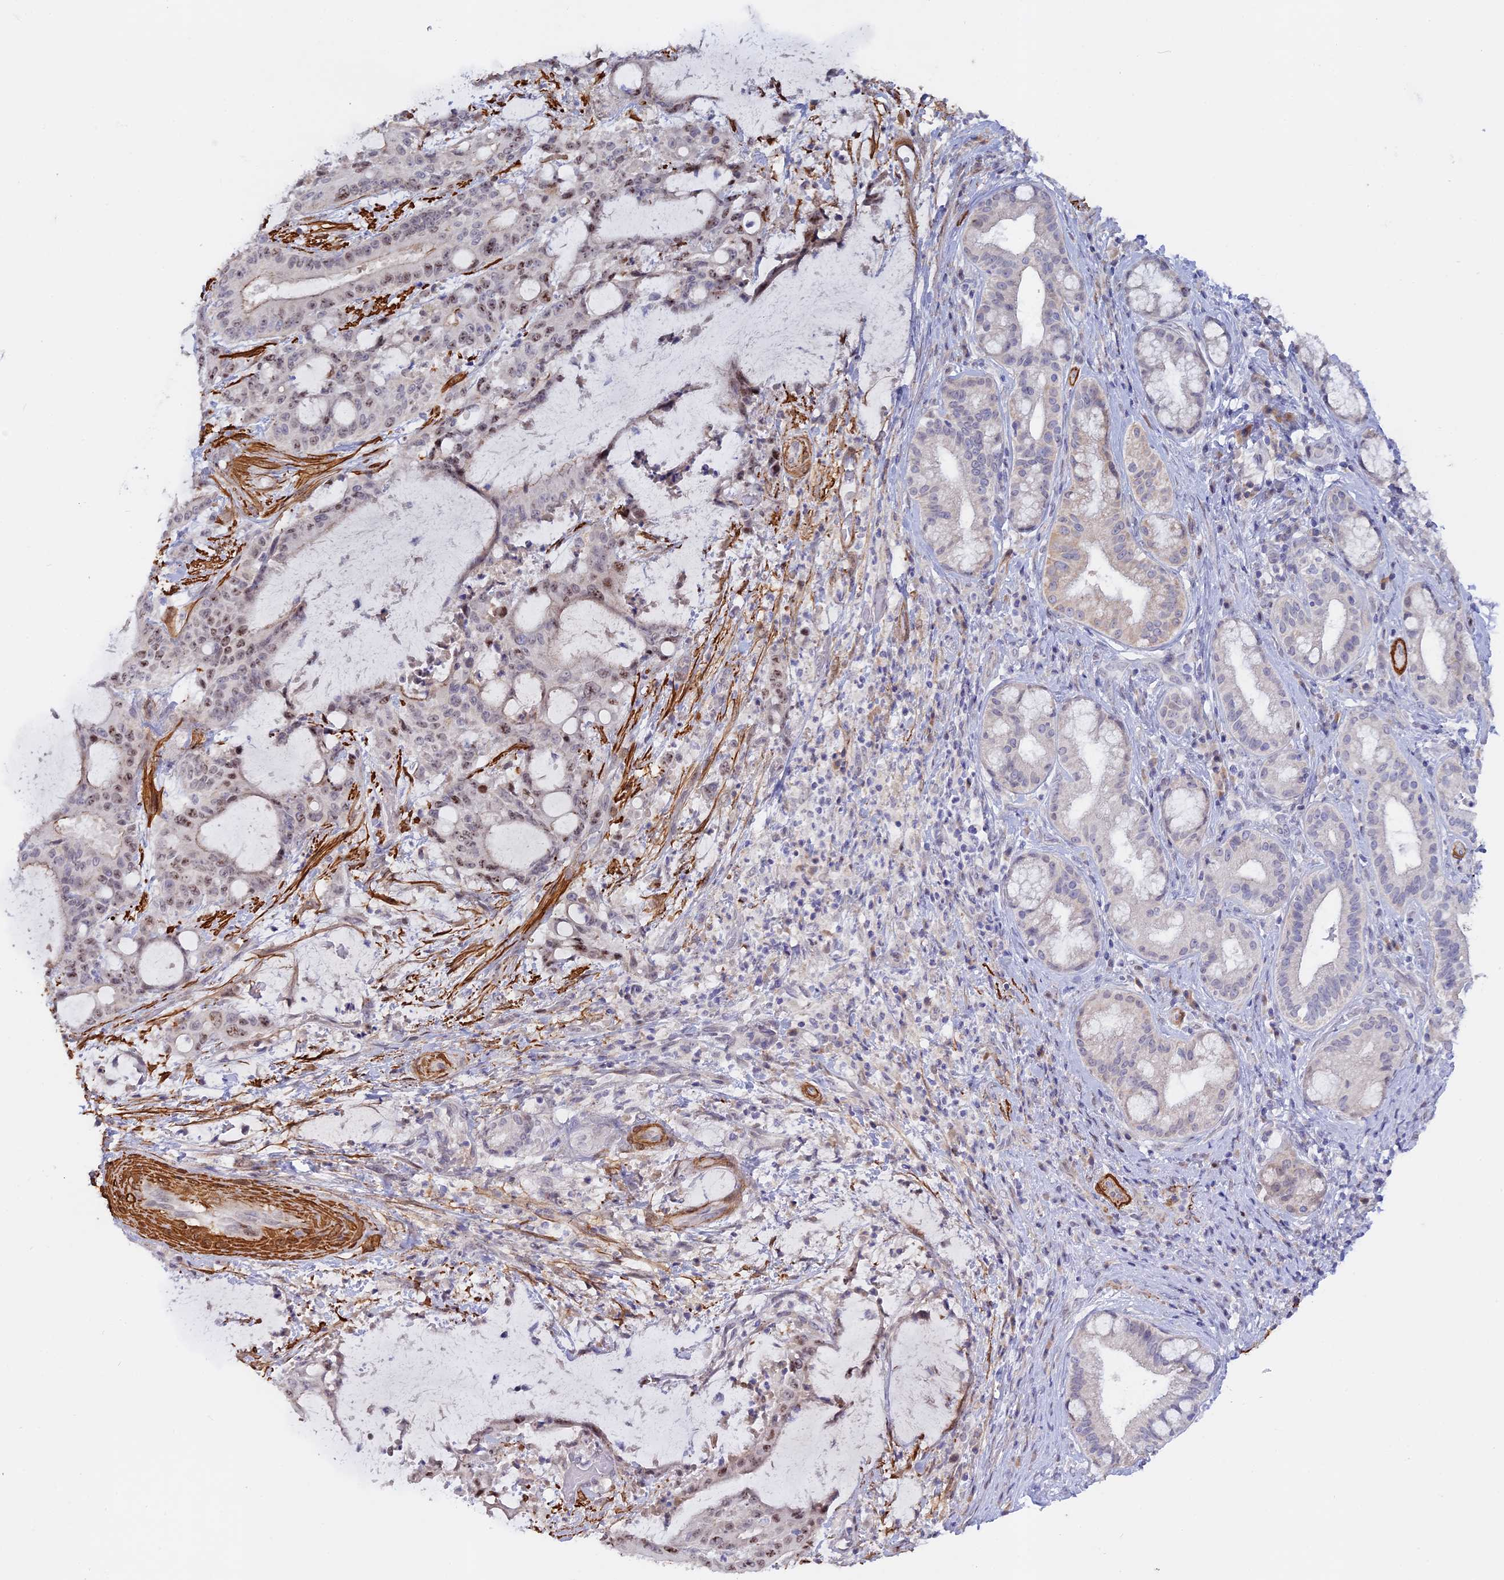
{"staining": {"intensity": "weak", "quantity": "25%-75%", "location": "nuclear"}, "tissue": "liver cancer", "cell_type": "Tumor cells", "image_type": "cancer", "snomed": [{"axis": "morphology", "description": "Normal tissue, NOS"}, {"axis": "morphology", "description": "Cholangiocarcinoma"}, {"axis": "topography", "description": "Liver"}, {"axis": "topography", "description": "Peripheral nerve tissue"}], "caption": "Immunohistochemistry (IHC) image of liver cholangiocarcinoma stained for a protein (brown), which reveals low levels of weak nuclear expression in approximately 25%-75% of tumor cells.", "gene": "CCDC154", "patient": {"sex": "female", "age": 73}}